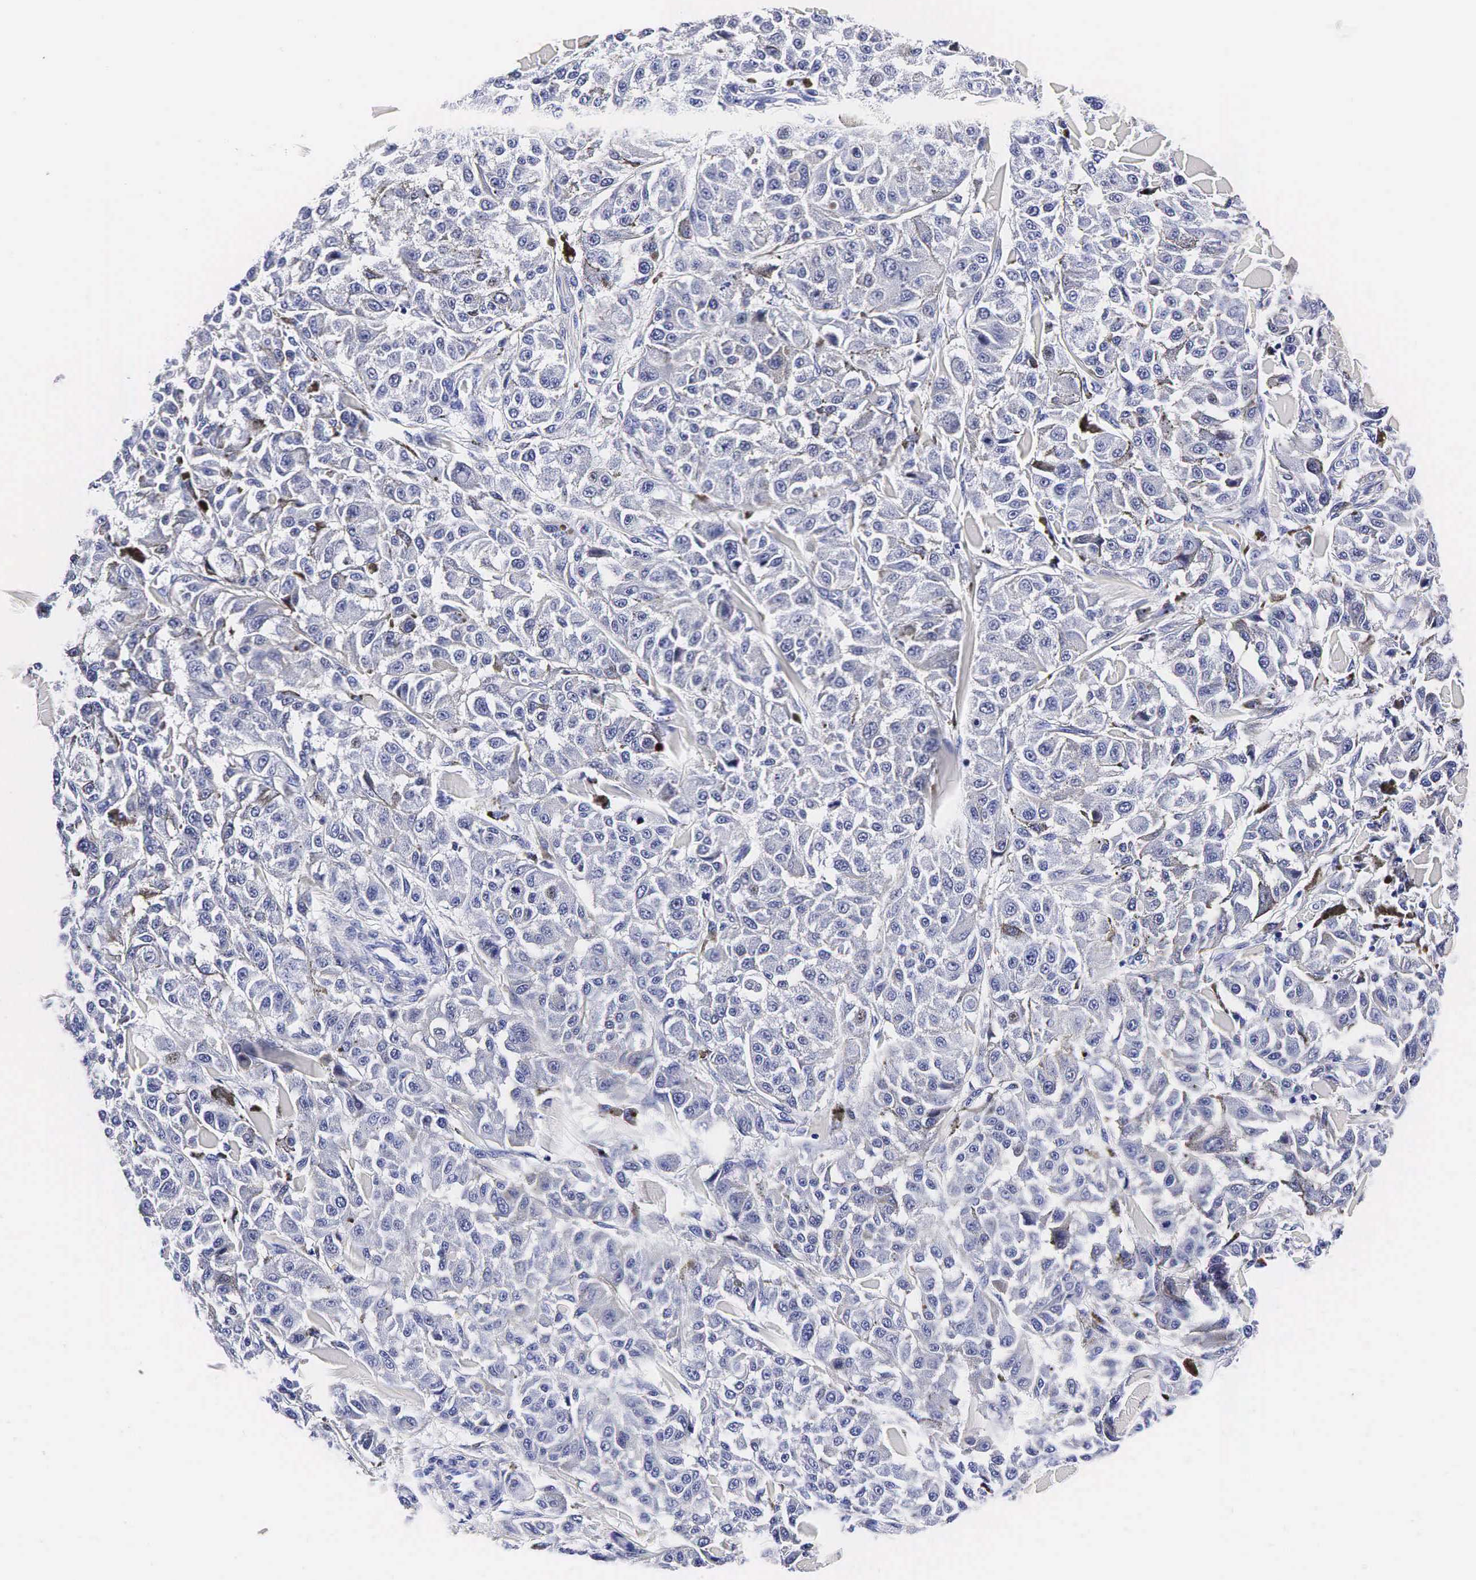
{"staining": {"intensity": "negative", "quantity": "none", "location": "none"}, "tissue": "melanoma", "cell_type": "Tumor cells", "image_type": "cancer", "snomed": [{"axis": "morphology", "description": "Malignant melanoma, NOS"}, {"axis": "topography", "description": "Skin"}], "caption": "DAB immunohistochemical staining of human malignant melanoma demonstrates no significant expression in tumor cells.", "gene": "KLK3", "patient": {"sex": "female", "age": 64}}